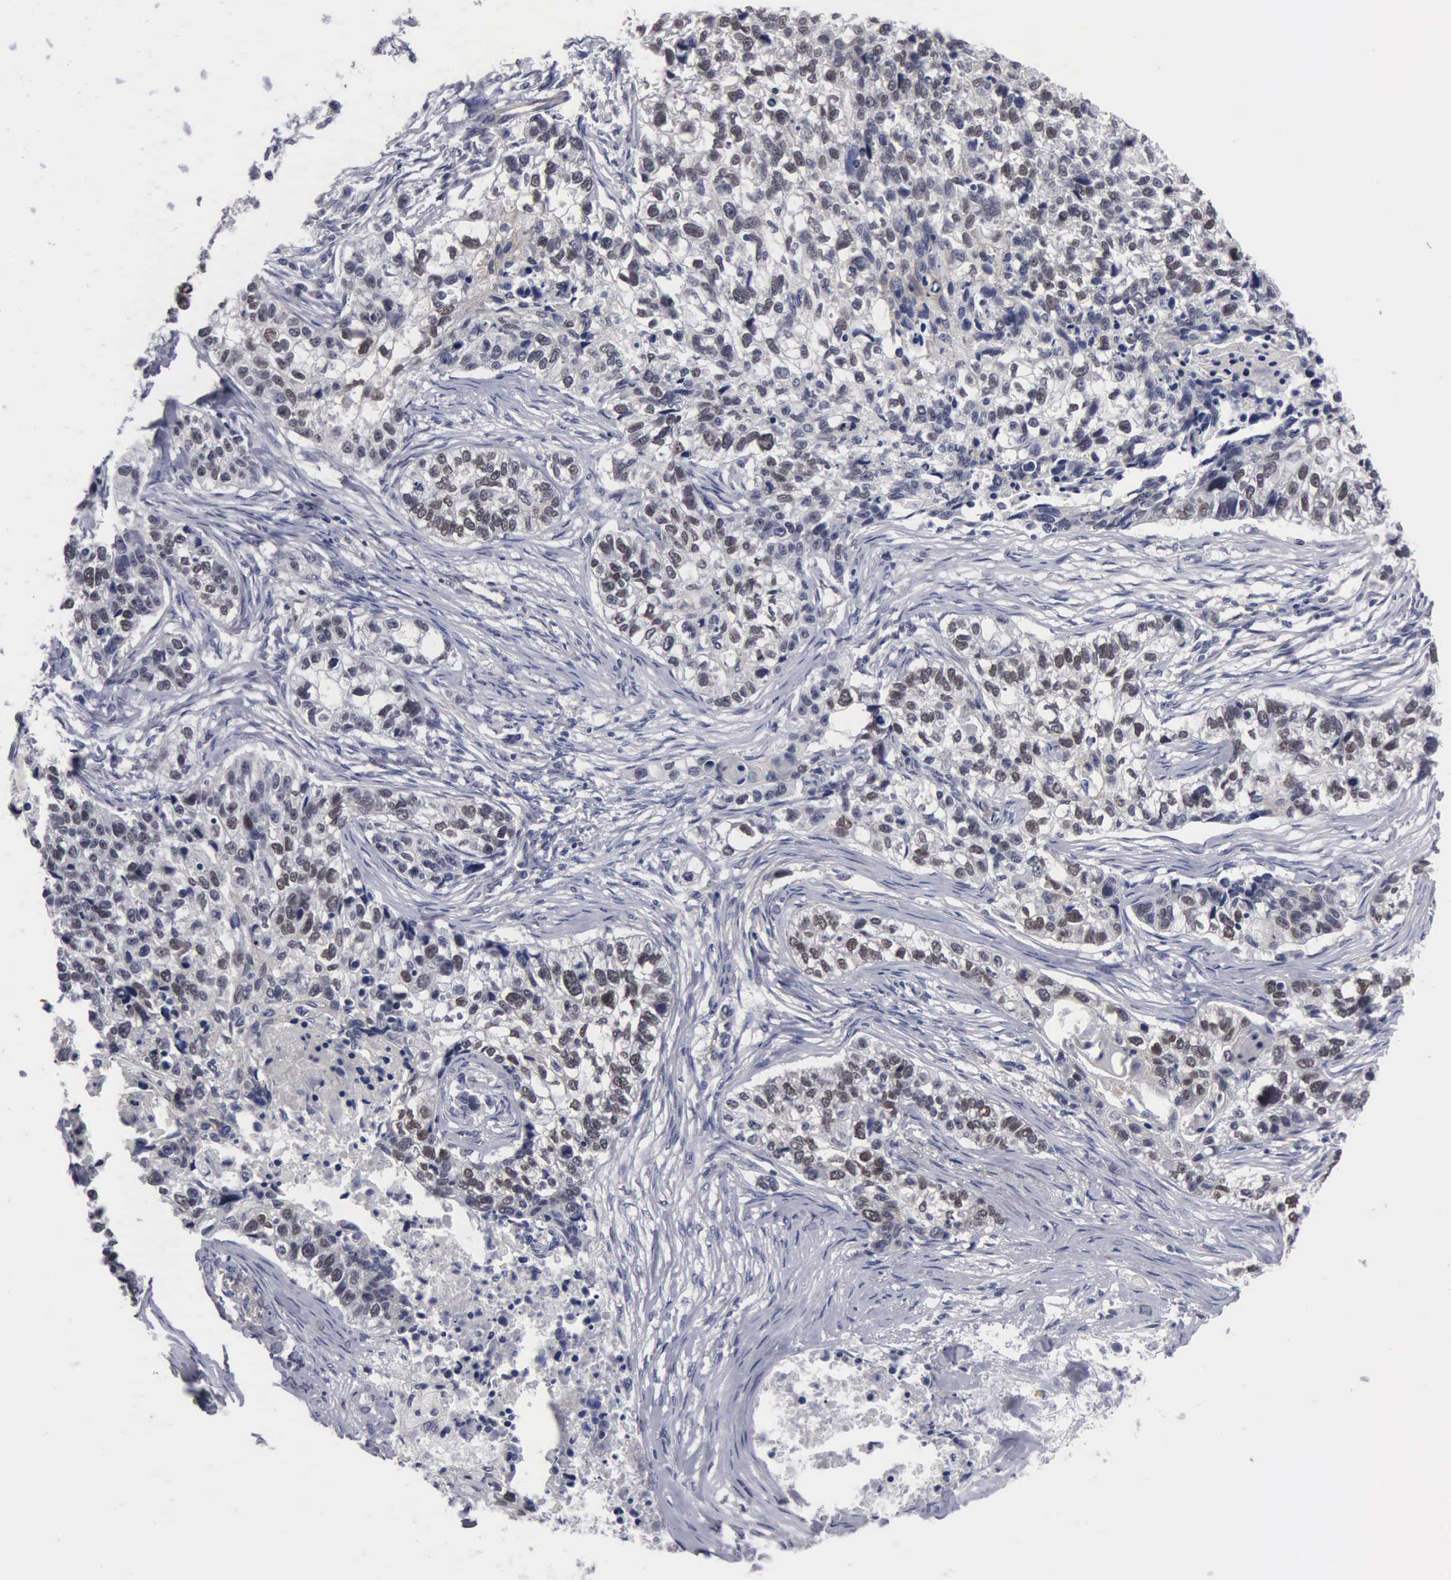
{"staining": {"intensity": "strong", "quantity": "25%-75%", "location": "nuclear"}, "tissue": "lung cancer", "cell_type": "Tumor cells", "image_type": "cancer", "snomed": [{"axis": "morphology", "description": "Squamous cell carcinoma, NOS"}, {"axis": "topography", "description": "Lymph node"}, {"axis": "topography", "description": "Lung"}], "caption": "A histopathology image of squamous cell carcinoma (lung) stained for a protein displays strong nuclear brown staining in tumor cells. (DAB (3,3'-diaminobenzidine) IHC, brown staining for protein, blue staining for nuclei).", "gene": "ZBTB33", "patient": {"sex": "male", "age": 74}}